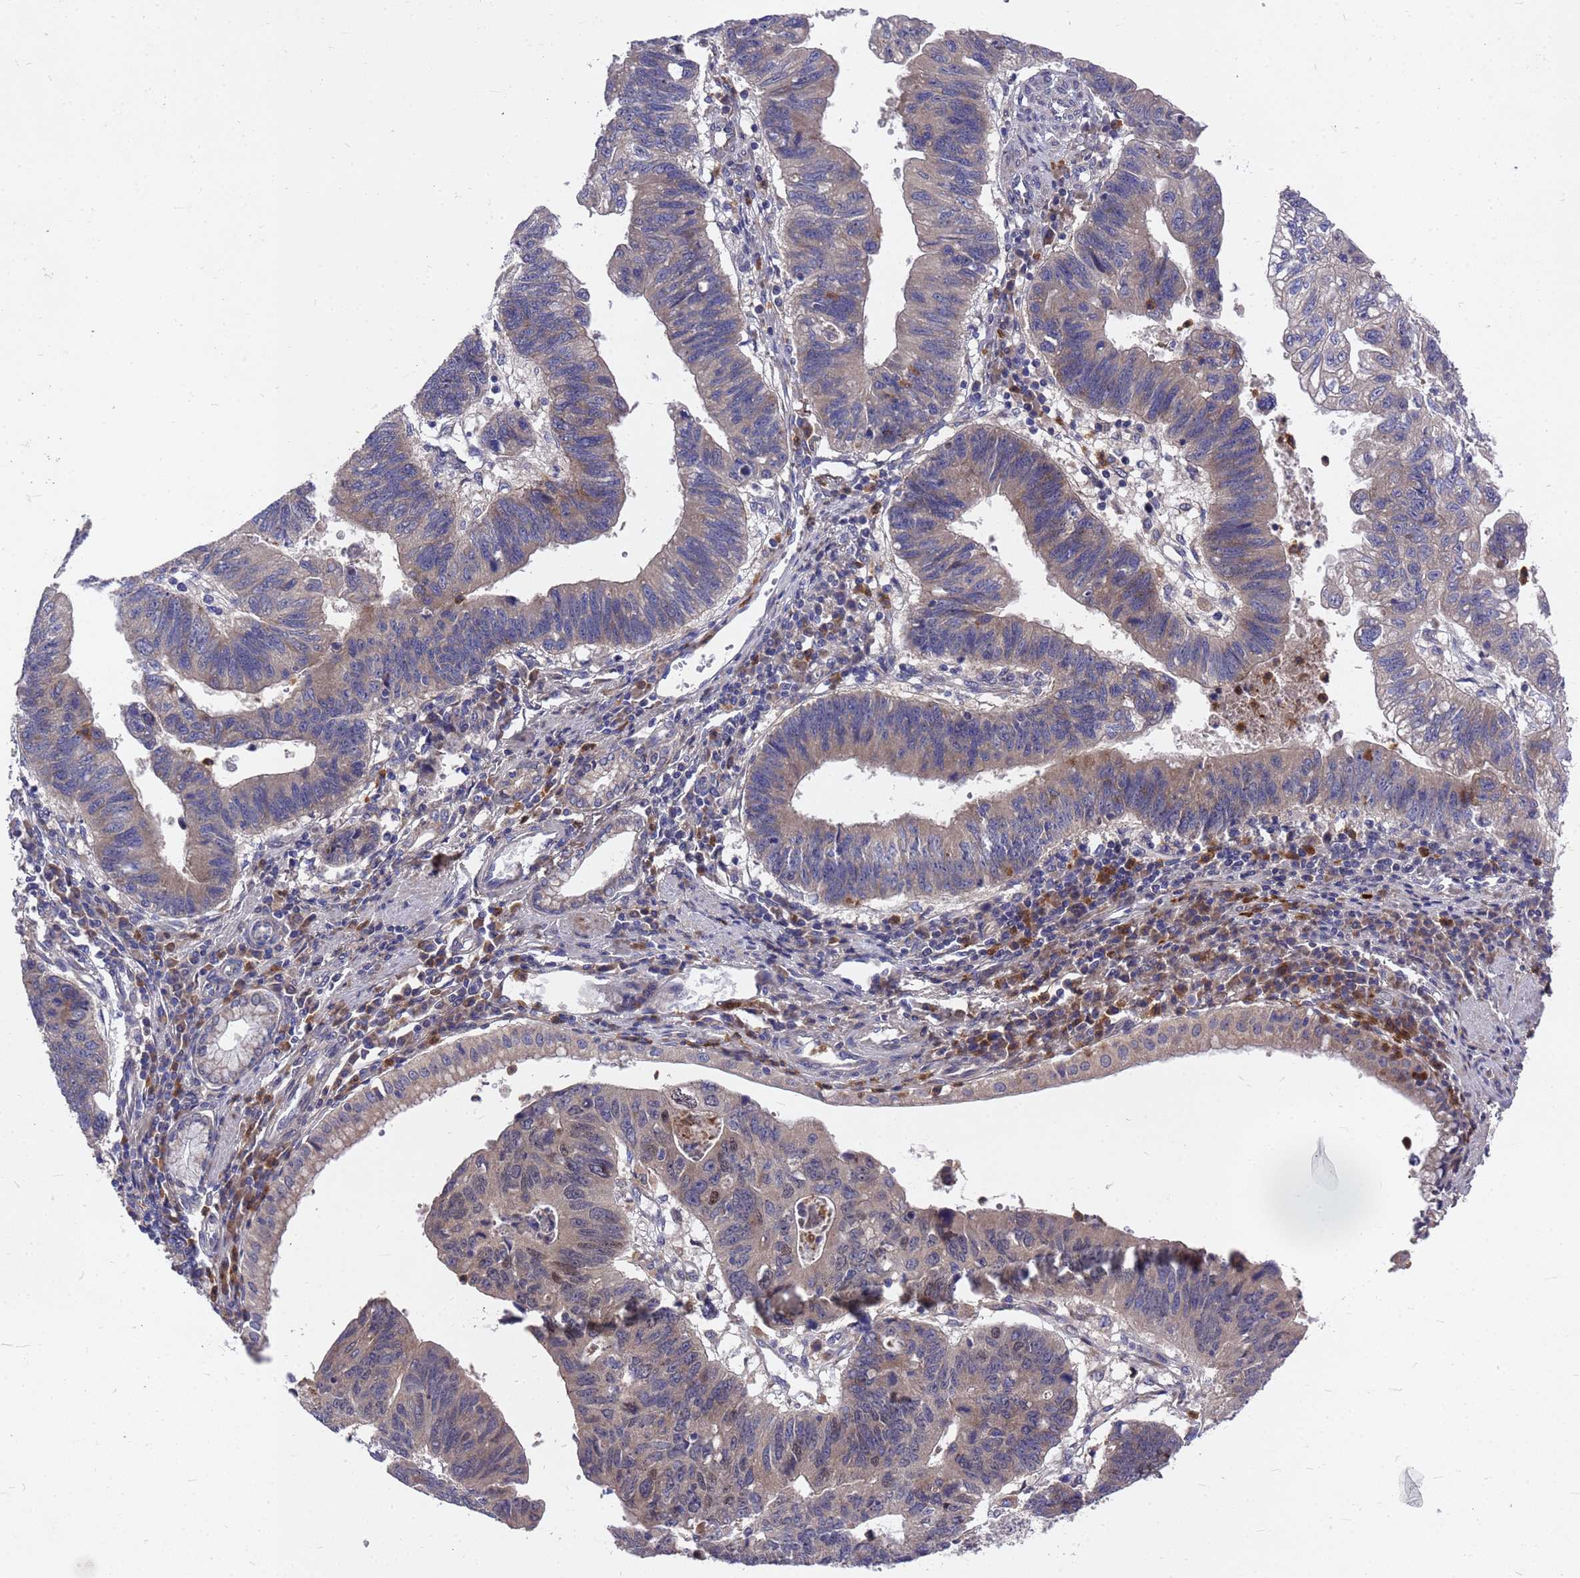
{"staining": {"intensity": "weak", "quantity": "25%-75%", "location": "cytoplasmic/membranous"}, "tissue": "stomach cancer", "cell_type": "Tumor cells", "image_type": "cancer", "snomed": [{"axis": "morphology", "description": "Adenocarcinoma, NOS"}, {"axis": "topography", "description": "Stomach"}], "caption": "Human stomach cancer (adenocarcinoma) stained with a protein marker reveals weak staining in tumor cells.", "gene": "ZNF717", "patient": {"sex": "male", "age": 59}}